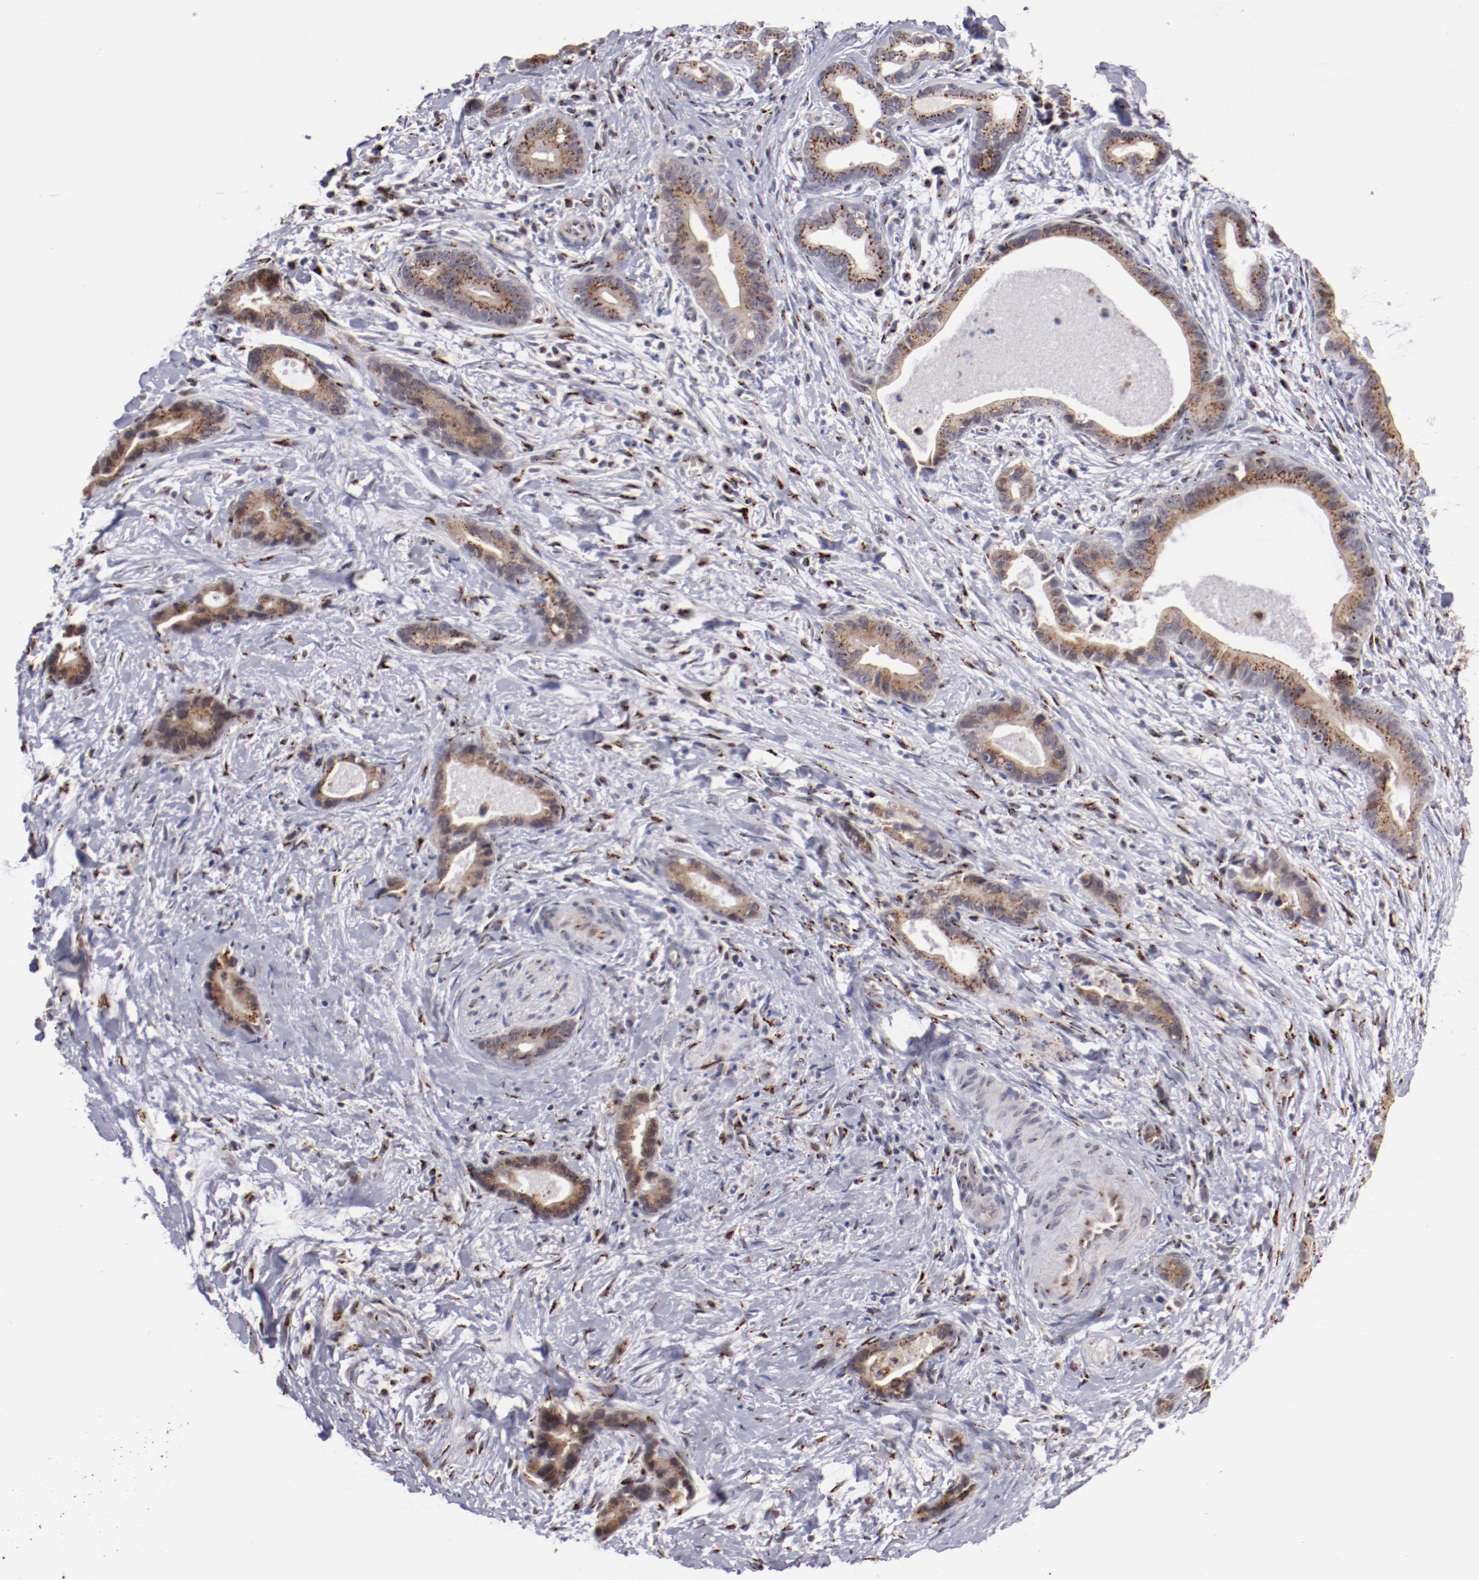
{"staining": {"intensity": "strong", "quantity": ">75%", "location": "cytoplasmic/membranous"}, "tissue": "liver cancer", "cell_type": "Tumor cells", "image_type": "cancer", "snomed": [{"axis": "morphology", "description": "Cholangiocarcinoma"}, {"axis": "topography", "description": "Liver"}], "caption": "This histopathology image demonstrates IHC staining of cholangiocarcinoma (liver), with high strong cytoplasmic/membranous positivity in approximately >75% of tumor cells.", "gene": "GOLIM4", "patient": {"sex": "female", "age": 55}}